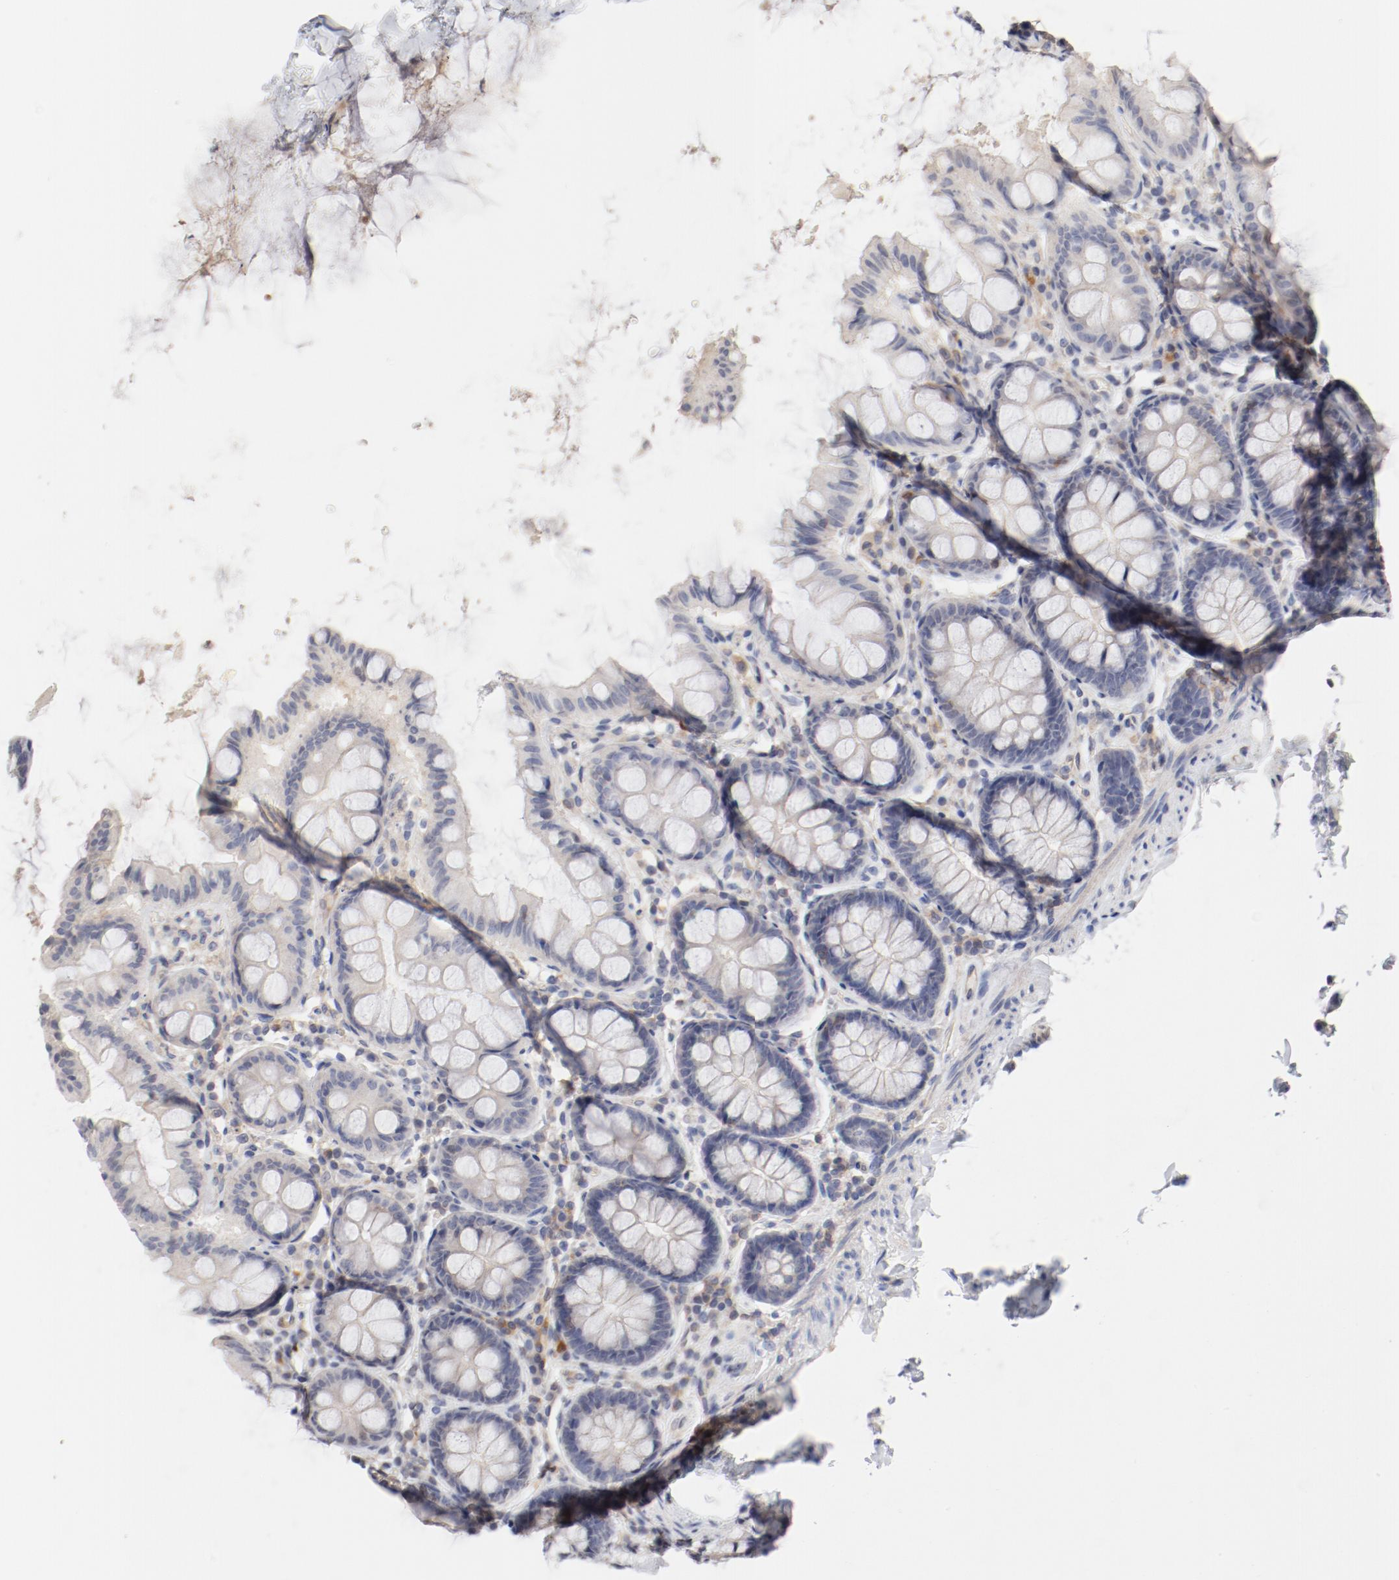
{"staining": {"intensity": "negative", "quantity": "none", "location": "none"}, "tissue": "colon", "cell_type": "Endothelial cells", "image_type": "normal", "snomed": [{"axis": "morphology", "description": "Normal tissue, NOS"}, {"axis": "topography", "description": "Colon"}], "caption": "High power microscopy photomicrograph of an immunohistochemistry histopathology image of benign colon, revealing no significant positivity in endothelial cells. The staining was performed using DAB to visualize the protein expression in brown, while the nuclei were stained in blue with hematoxylin (Magnification: 20x).", "gene": "CBL", "patient": {"sex": "female", "age": 61}}